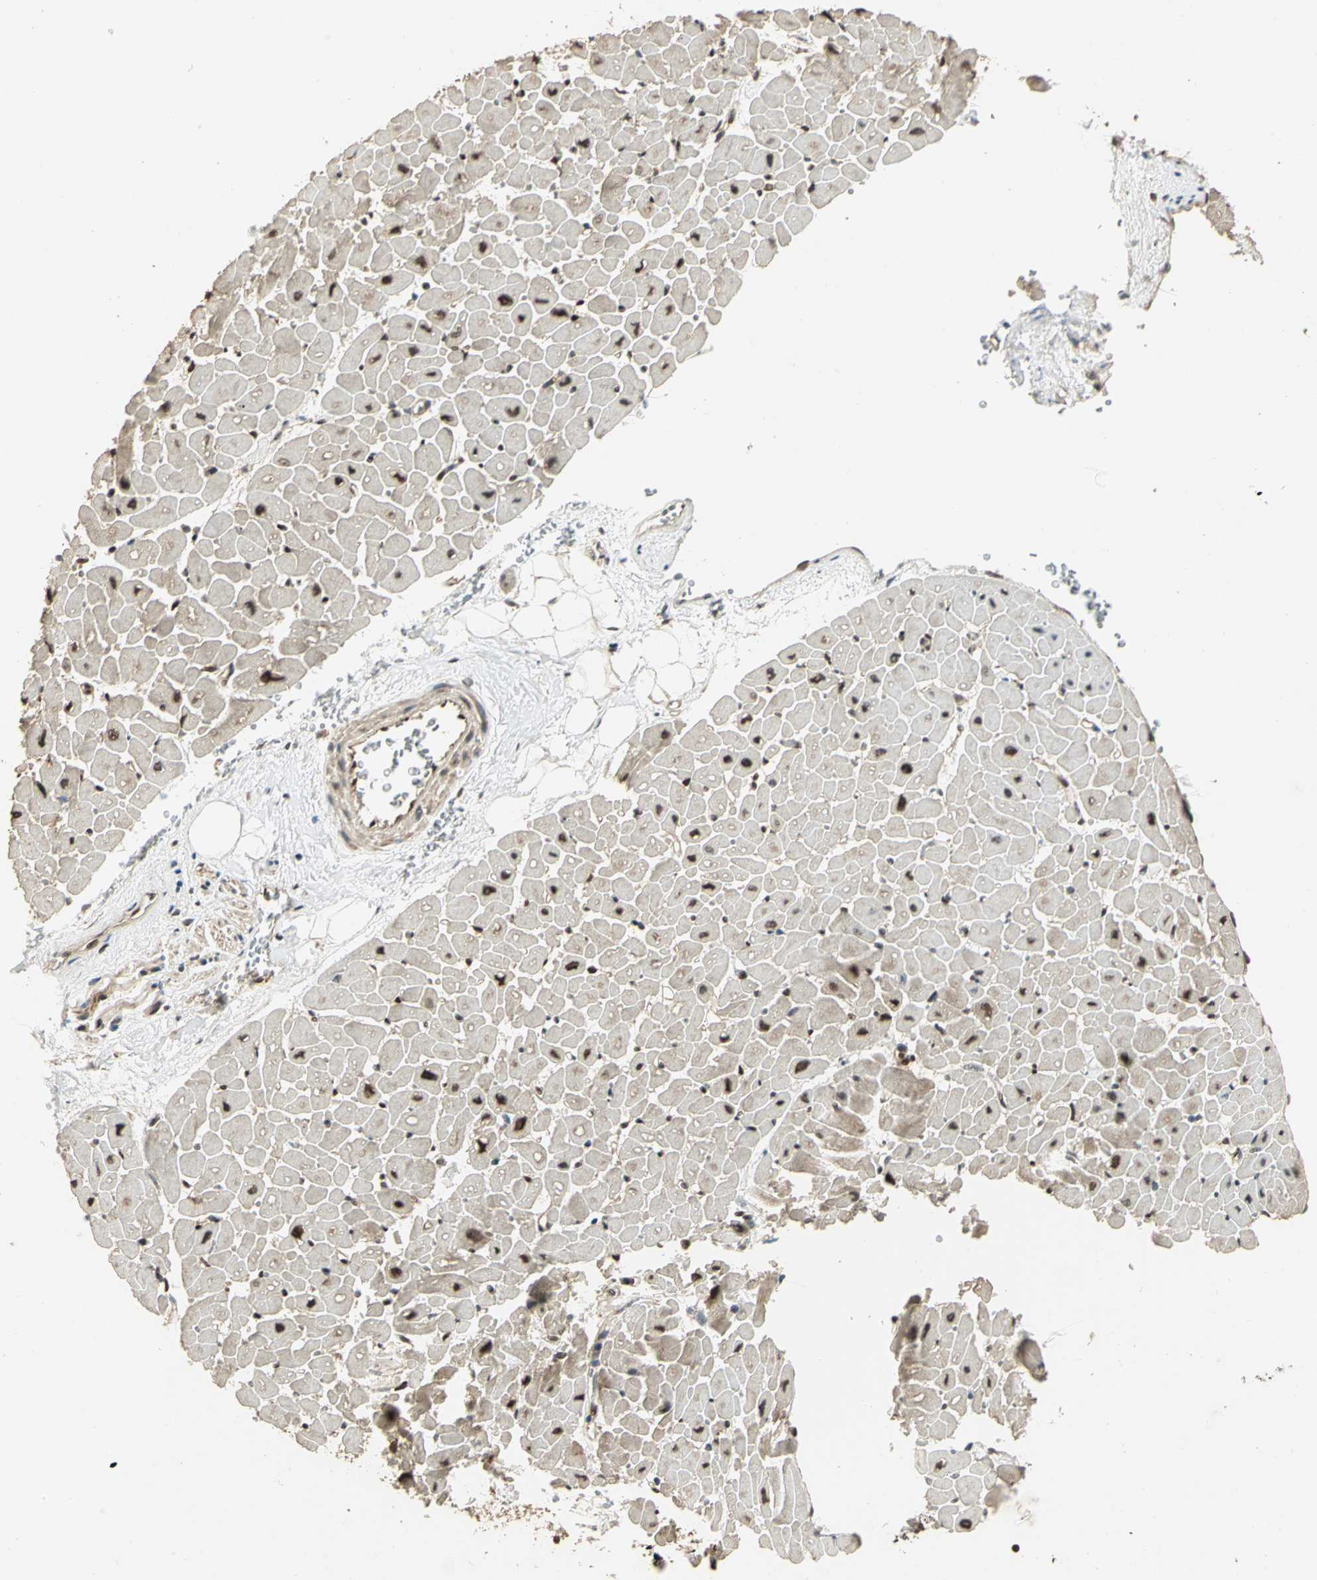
{"staining": {"intensity": "moderate", "quantity": "25%-75%", "location": "nuclear"}, "tissue": "heart muscle", "cell_type": "Cardiomyocytes", "image_type": "normal", "snomed": [{"axis": "morphology", "description": "Normal tissue, NOS"}, {"axis": "topography", "description": "Heart"}], "caption": "IHC of normal human heart muscle displays medium levels of moderate nuclear expression in about 25%-75% of cardiomyocytes.", "gene": "PSMC3", "patient": {"sex": "male", "age": 45}}